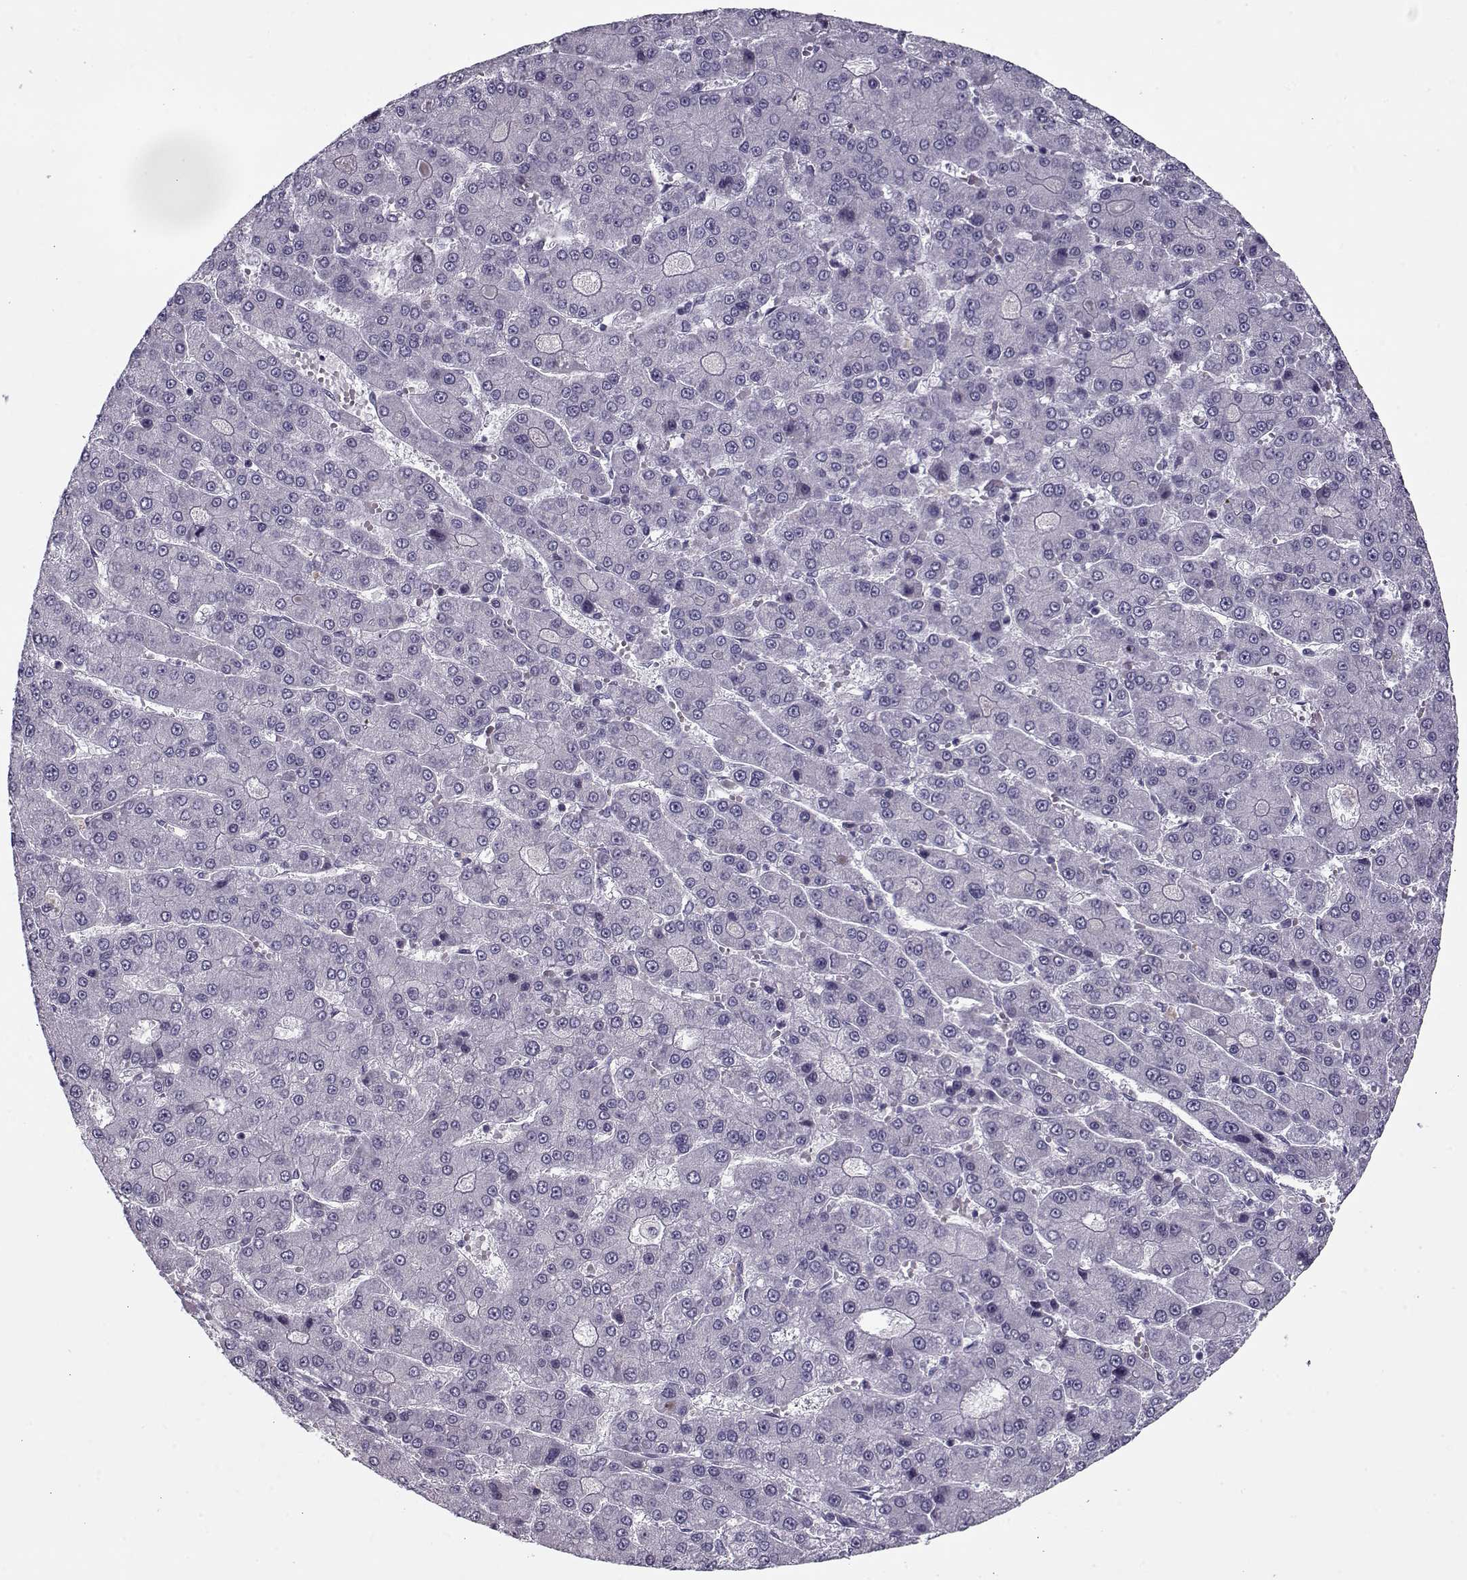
{"staining": {"intensity": "negative", "quantity": "none", "location": "none"}, "tissue": "liver cancer", "cell_type": "Tumor cells", "image_type": "cancer", "snomed": [{"axis": "morphology", "description": "Carcinoma, Hepatocellular, NOS"}, {"axis": "topography", "description": "Liver"}], "caption": "Immunohistochemistry micrograph of neoplastic tissue: human hepatocellular carcinoma (liver) stained with DAB (3,3'-diaminobenzidine) displays no significant protein positivity in tumor cells.", "gene": "PP2D1", "patient": {"sex": "male", "age": 70}}